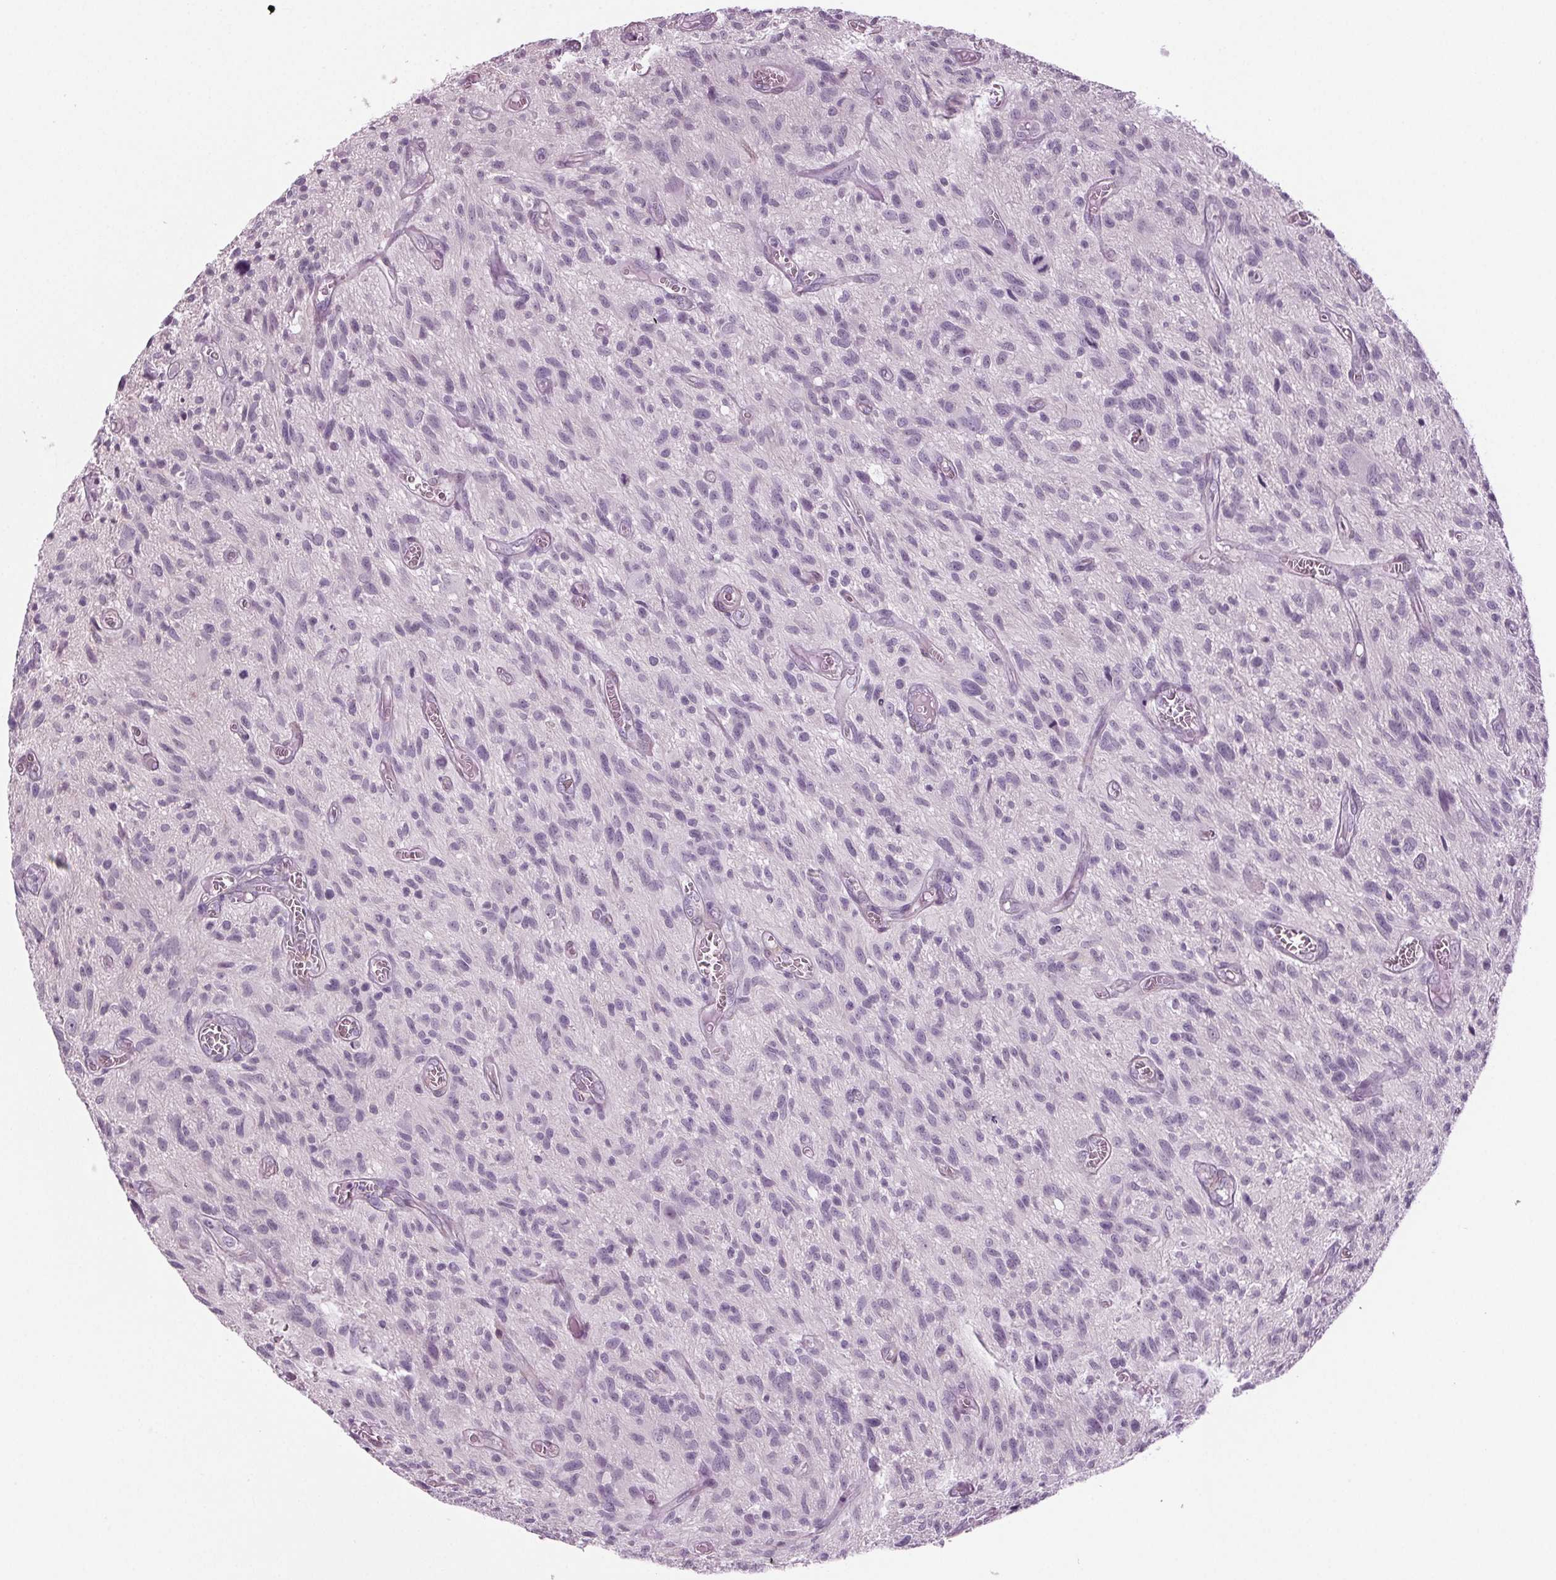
{"staining": {"intensity": "negative", "quantity": "none", "location": "none"}, "tissue": "glioma", "cell_type": "Tumor cells", "image_type": "cancer", "snomed": [{"axis": "morphology", "description": "Glioma, malignant, High grade"}, {"axis": "topography", "description": "Brain"}], "caption": "Immunohistochemistry micrograph of neoplastic tissue: human malignant glioma (high-grade) stained with DAB (3,3'-diaminobenzidine) displays no significant protein expression in tumor cells.", "gene": "BHLHE22", "patient": {"sex": "male", "age": 75}}